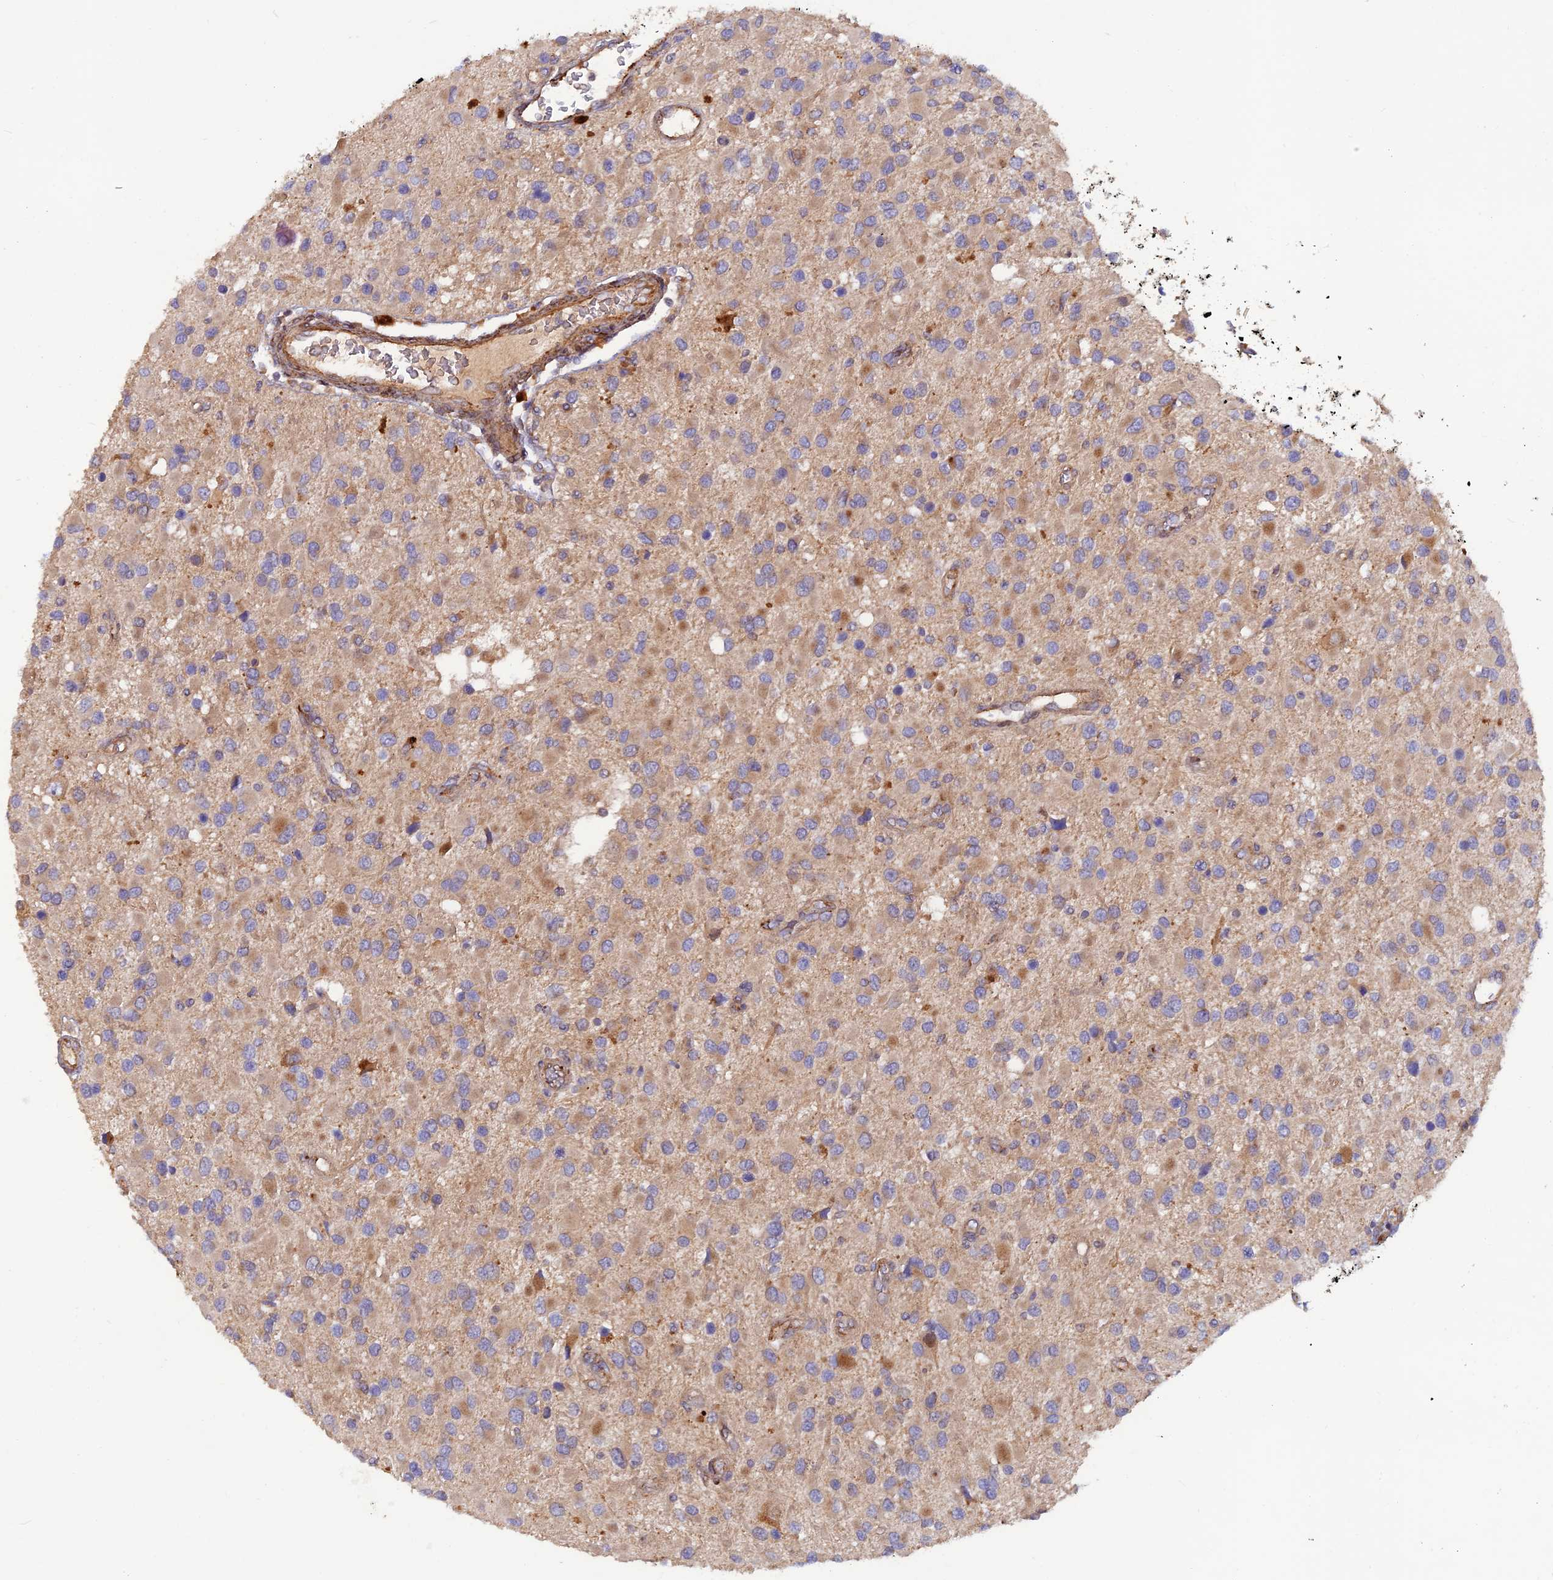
{"staining": {"intensity": "moderate", "quantity": "<25%", "location": "cytoplasmic/membranous"}, "tissue": "glioma", "cell_type": "Tumor cells", "image_type": "cancer", "snomed": [{"axis": "morphology", "description": "Glioma, malignant, High grade"}, {"axis": "topography", "description": "Brain"}], "caption": "Protein staining of malignant glioma (high-grade) tissue displays moderate cytoplasmic/membranous staining in about <25% of tumor cells.", "gene": "GMCL1", "patient": {"sex": "male", "age": 53}}